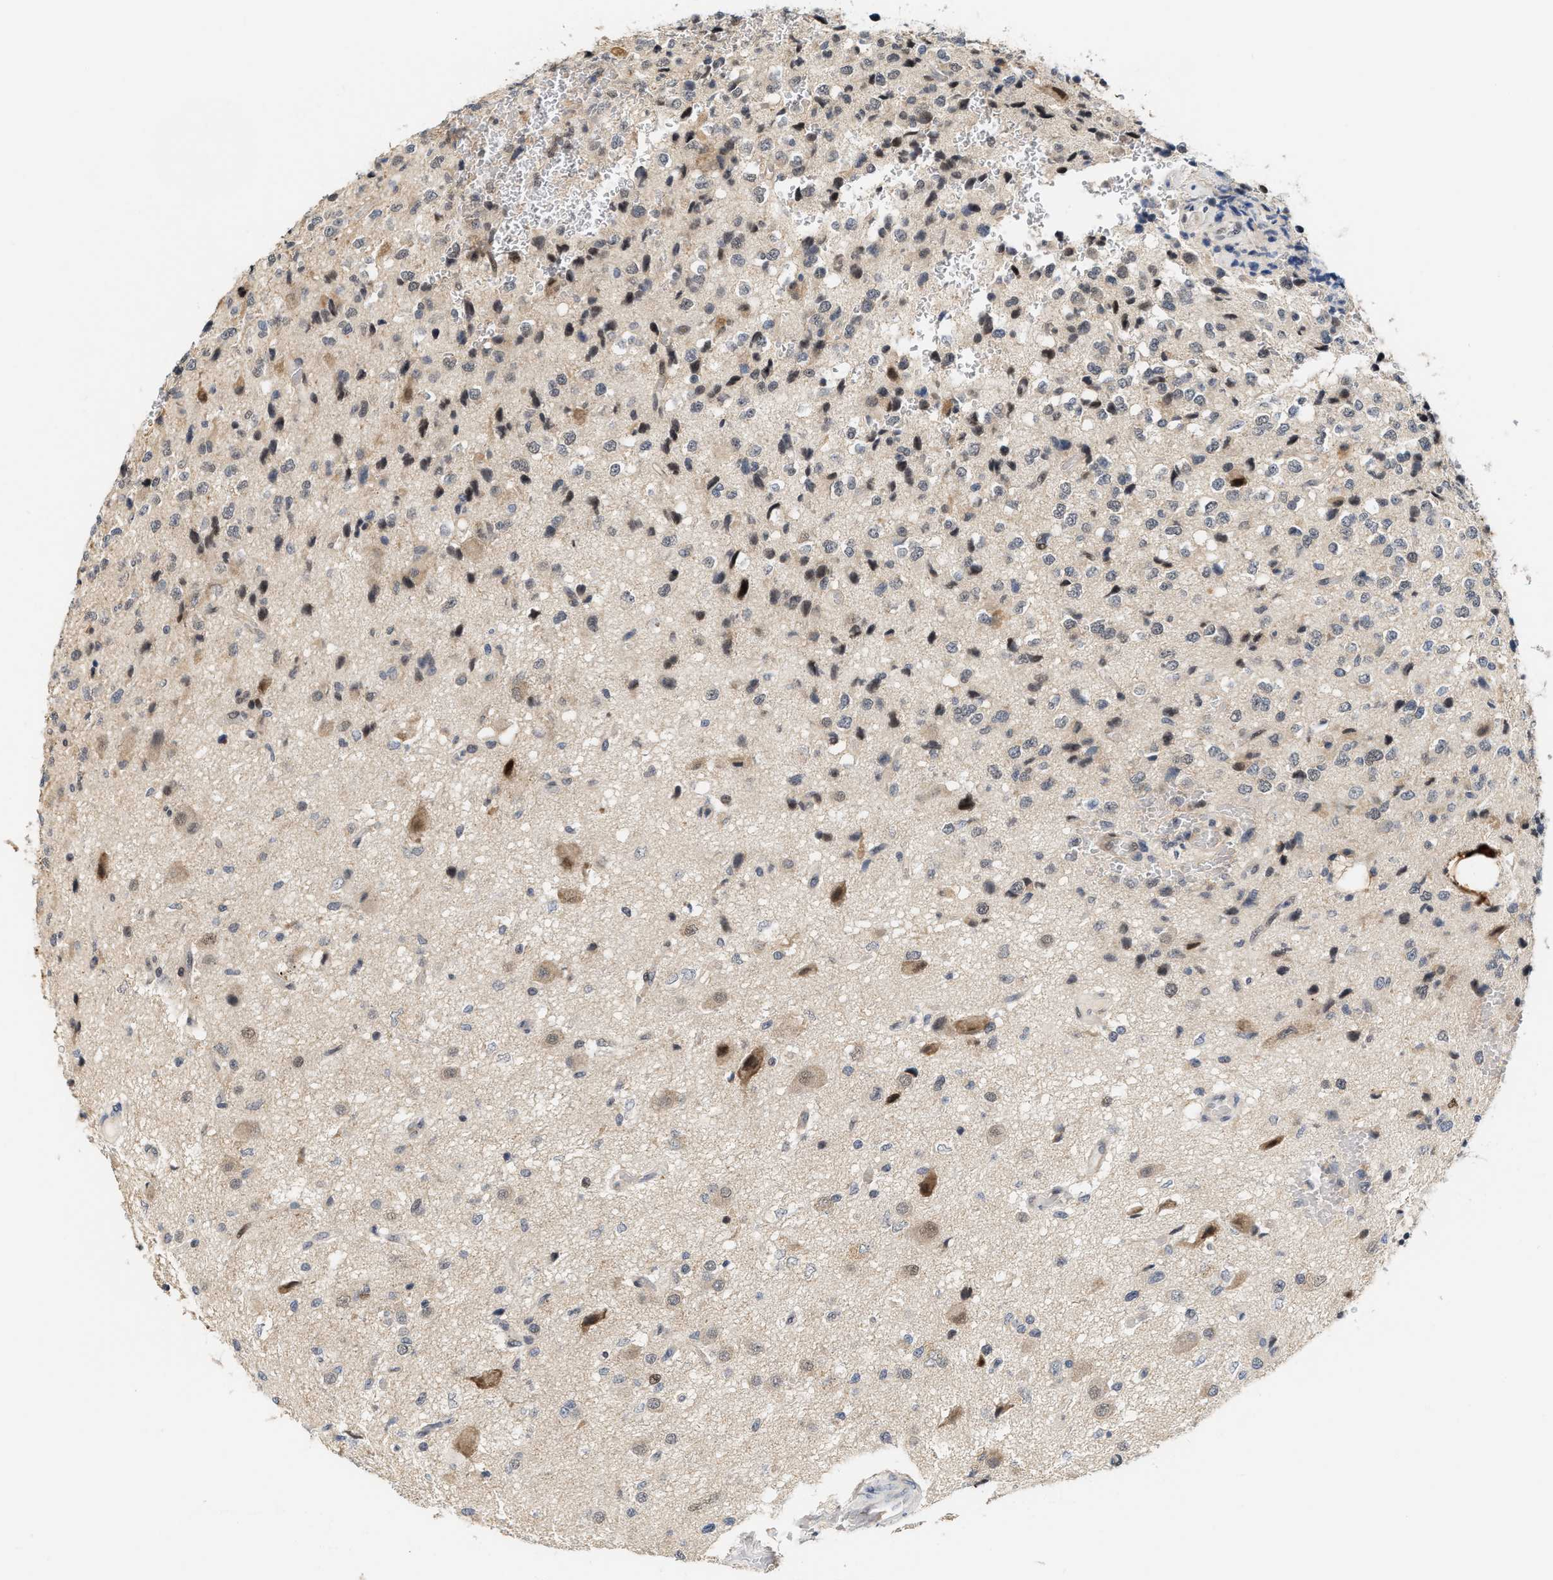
{"staining": {"intensity": "weak", "quantity": "<25%", "location": "cytoplasmic/membranous,nuclear"}, "tissue": "glioma", "cell_type": "Tumor cells", "image_type": "cancer", "snomed": [{"axis": "morphology", "description": "Glioma, malignant, High grade"}, {"axis": "topography", "description": "pancreas cauda"}], "caption": "A high-resolution photomicrograph shows immunohistochemistry (IHC) staining of glioma, which exhibits no significant staining in tumor cells.", "gene": "TCF4", "patient": {"sex": "male", "age": 60}}